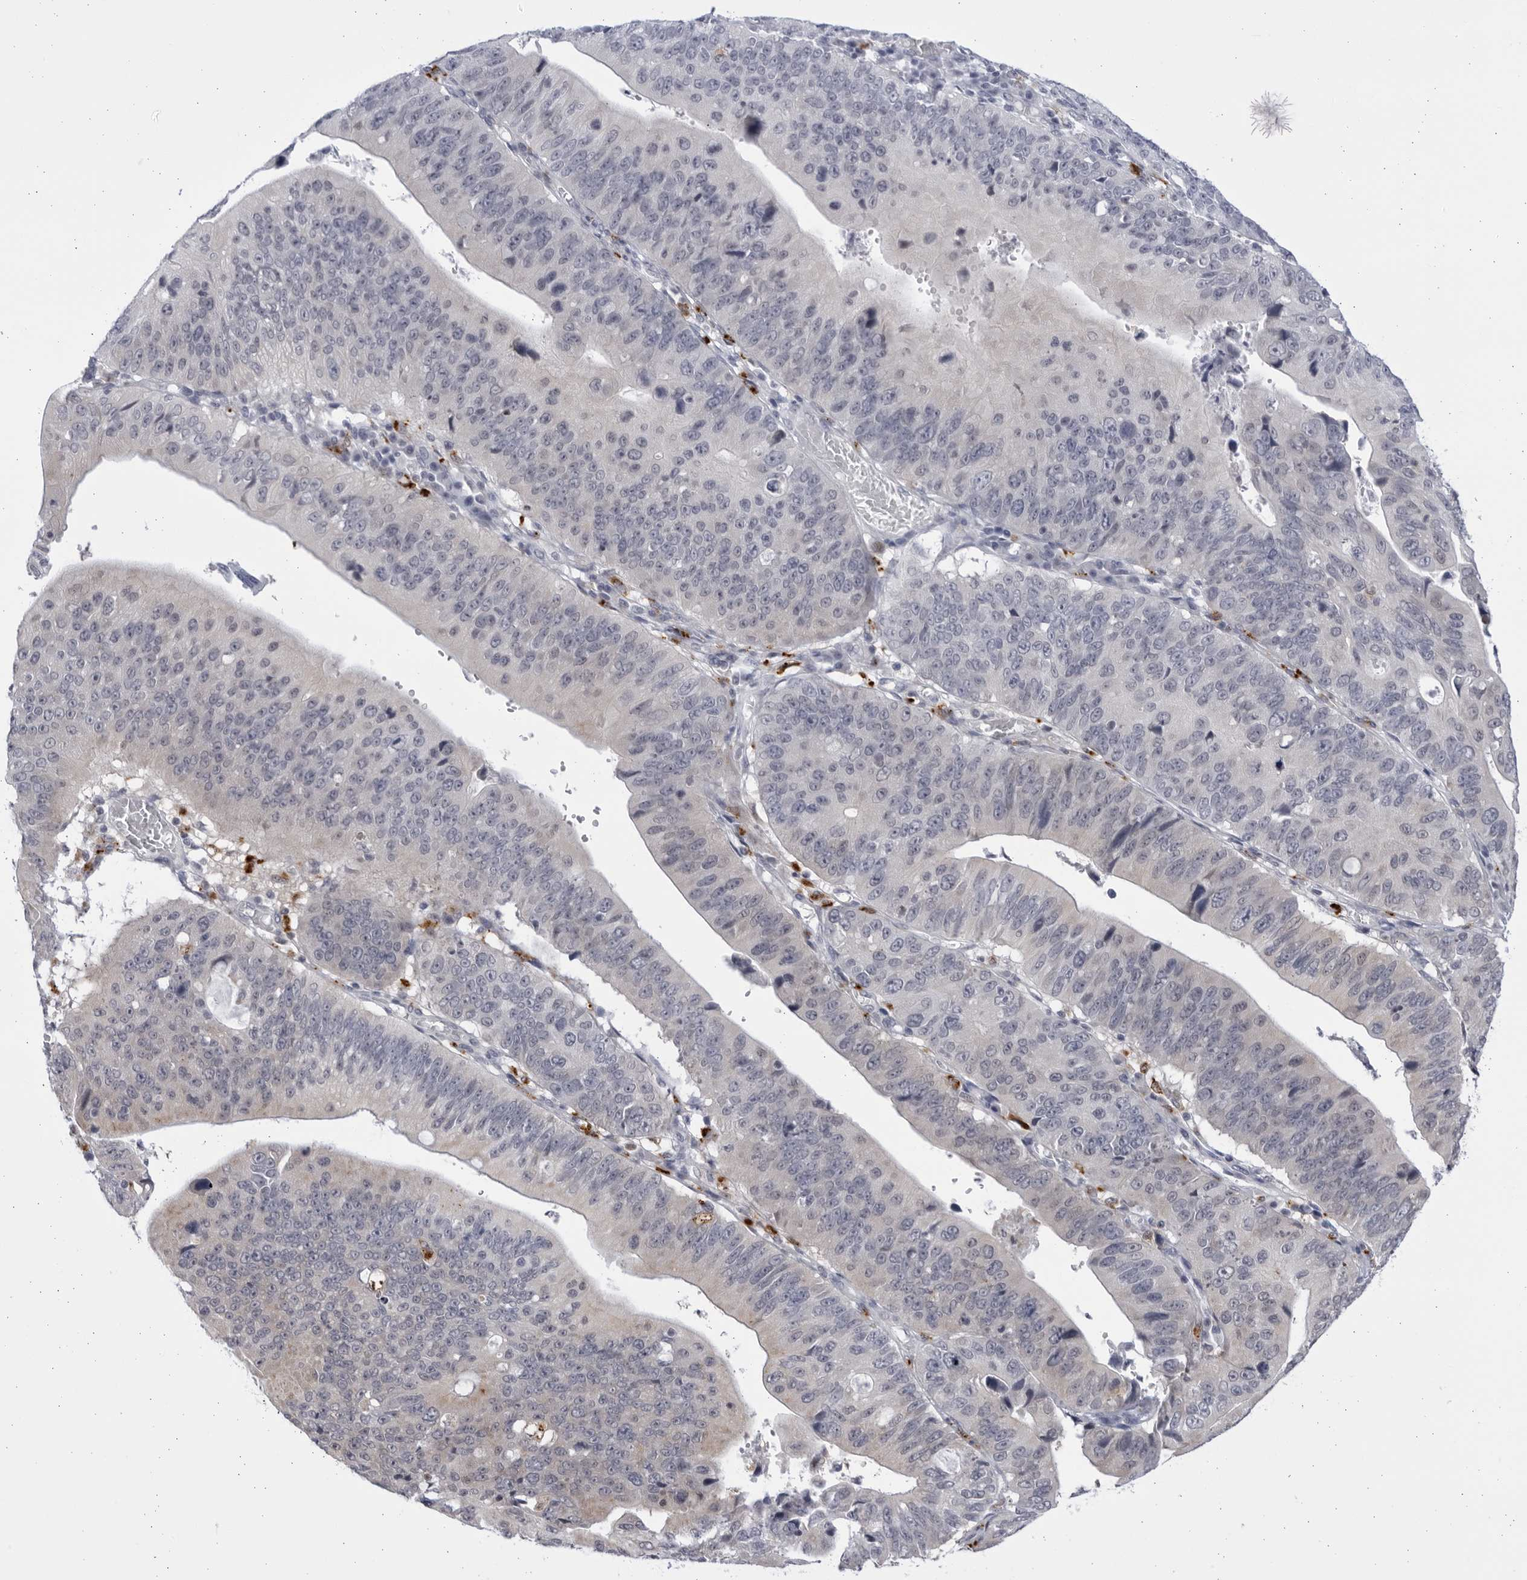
{"staining": {"intensity": "negative", "quantity": "none", "location": "none"}, "tissue": "stomach cancer", "cell_type": "Tumor cells", "image_type": "cancer", "snomed": [{"axis": "morphology", "description": "Adenocarcinoma, NOS"}, {"axis": "topography", "description": "Stomach"}], "caption": "Image shows no significant protein staining in tumor cells of adenocarcinoma (stomach).", "gene": "CCDC181", "patient": {"sex": "male", "age": 59}}